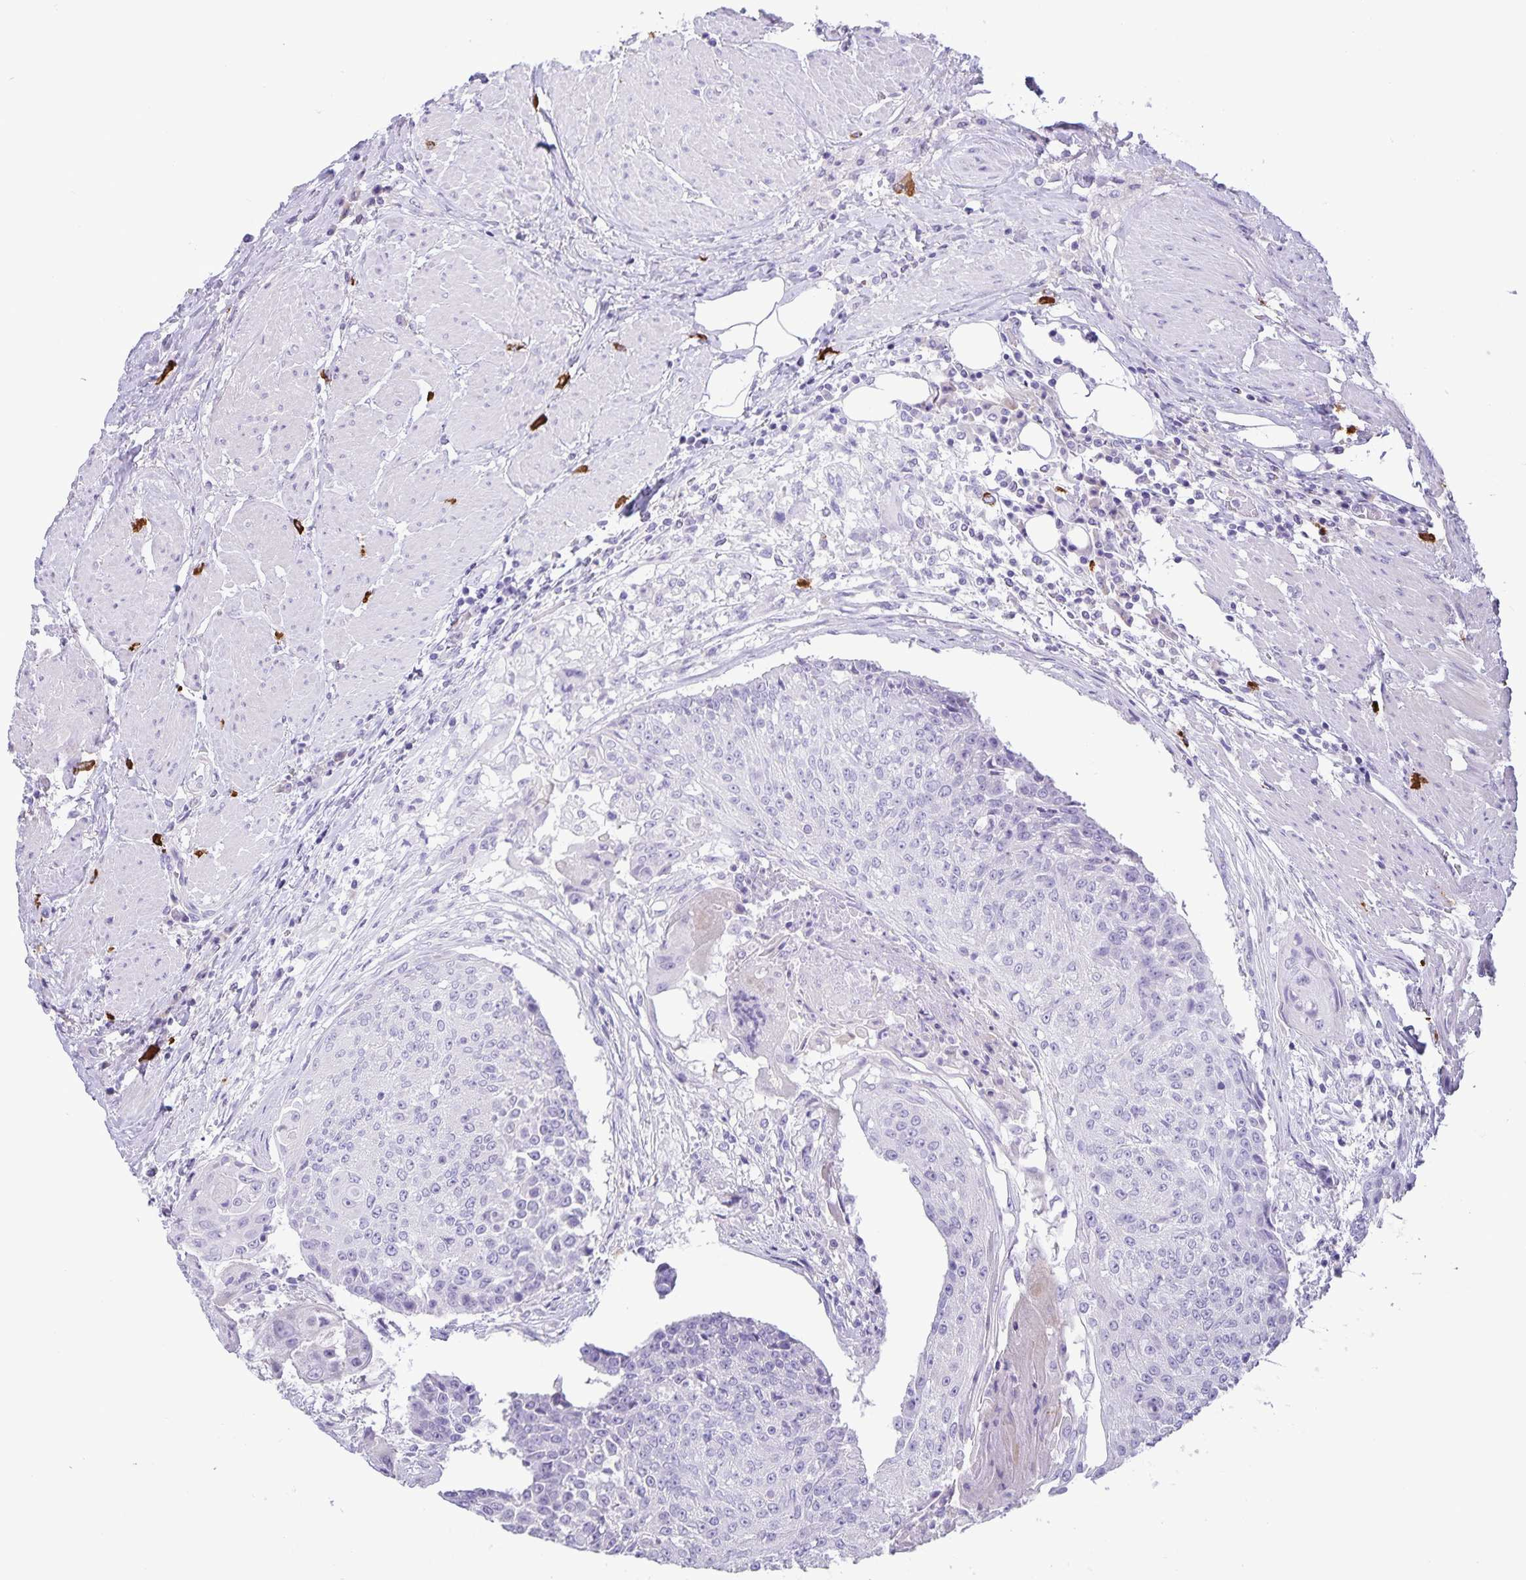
{"staining": {"intensity": "negative", "quantity": "none", "location": "none"}, "tissue": "urothelial cancer", "cell_type": "Tumor cells", "image_type": "cancer", "snomed": [{"axis": "morphology", "description": "Urothelial carcinoma, High grade"}, {"axis": "topography", "description": "Urinary bladder"}], "caption": "A high-resolution photomicrograph shows immunohistochemistry staining of urothelial cancer, which demonstrates no significant positivity in tumor cells.", "gene": "IBTK", "patient": {"sex": "female", "age": 63}}